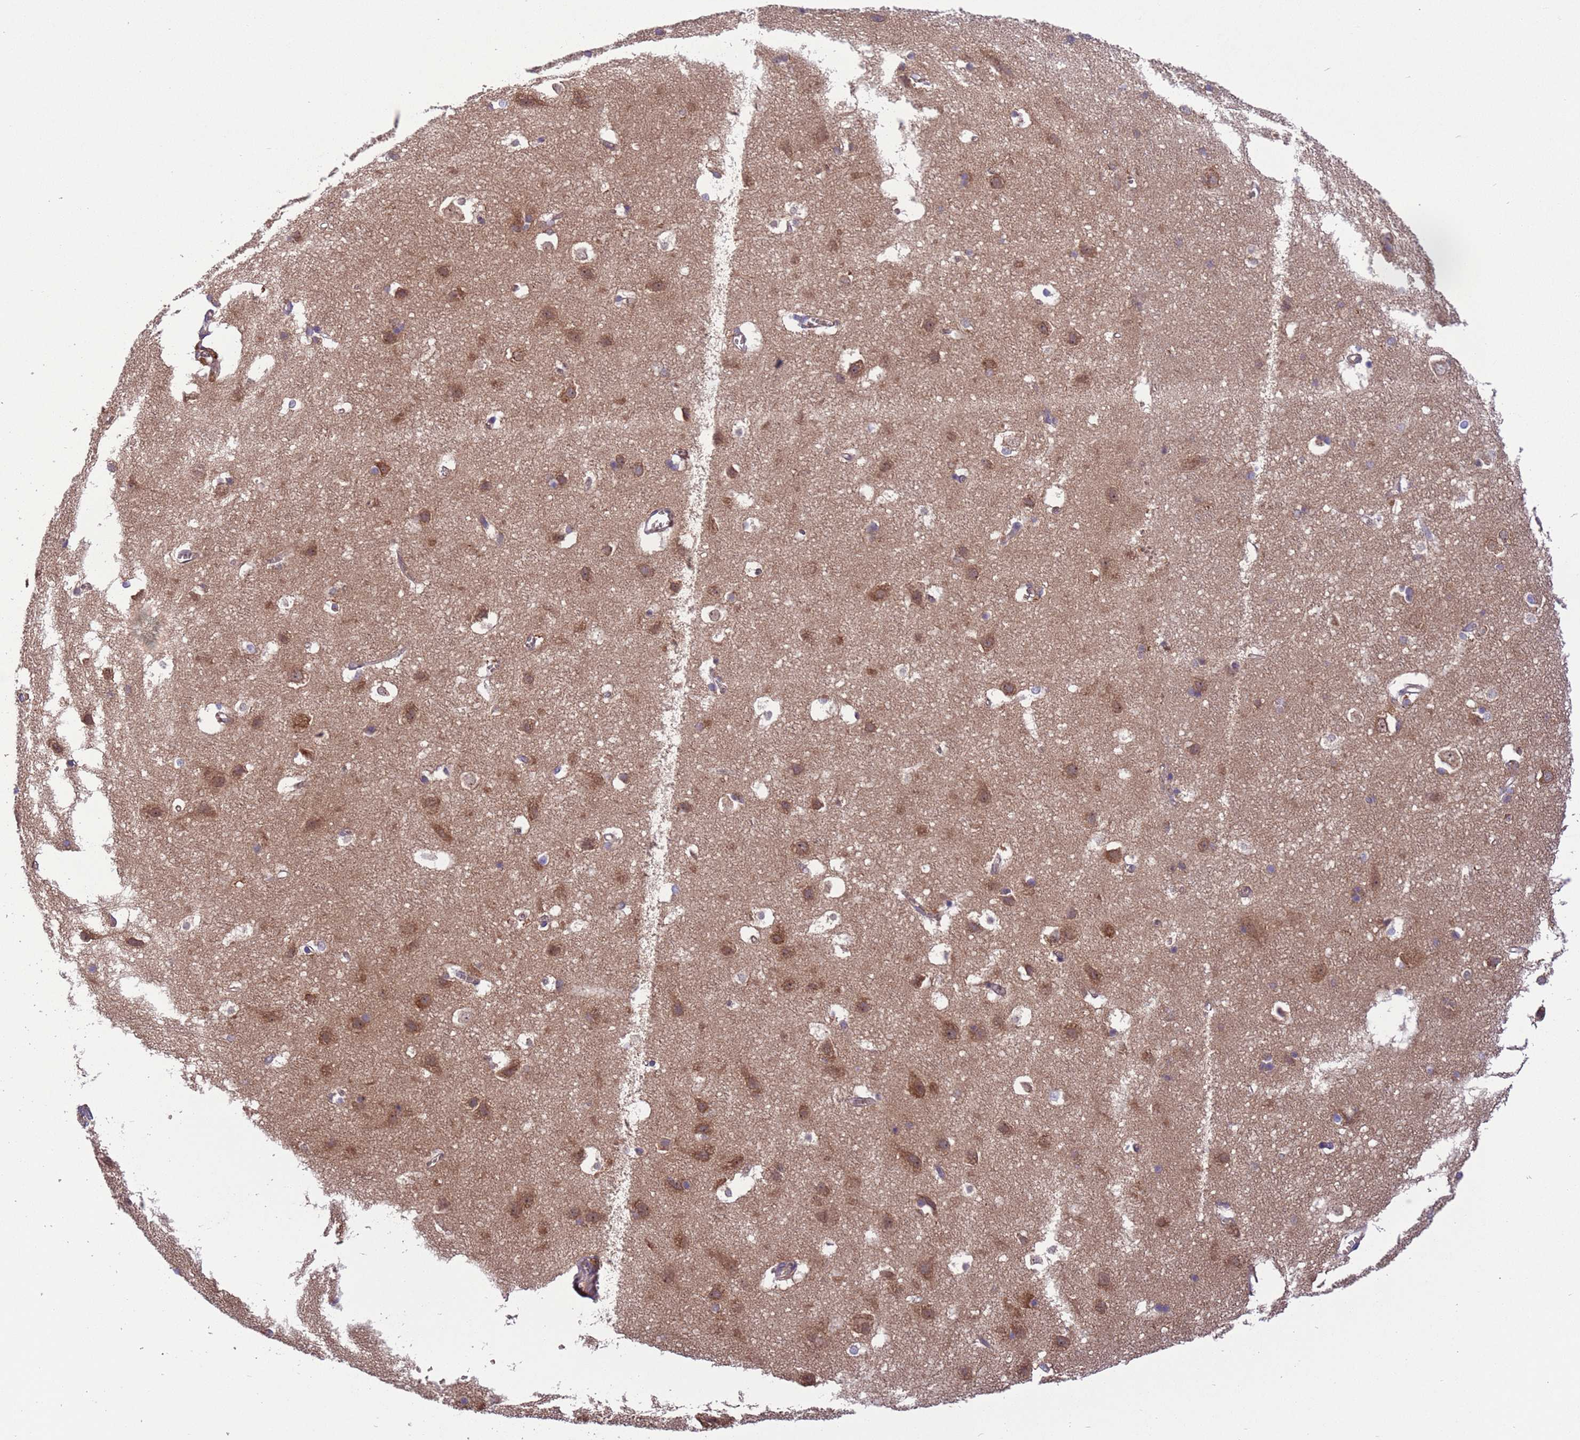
{"staining": {"intensity": "moderate", "quantity": ">75%", "location": "cytoplasmic/membranous"}, "tissue": "cerebral cortex", "cell_type": "Endothelial cells", "image_type": "normal", "snomed": [{"axis": "morphology", "description": "Normal tissue, NOS"}, {"axis": "topography", "description": "Cerebral cortex"}], "caption": "Benign cerebral cortex displays moderate cytoplasmic/membranous positivity in approximately >75% of endothelial cells.", "gene": "ARHGAP12", "patient": {"sex": "male", "age": 54}}